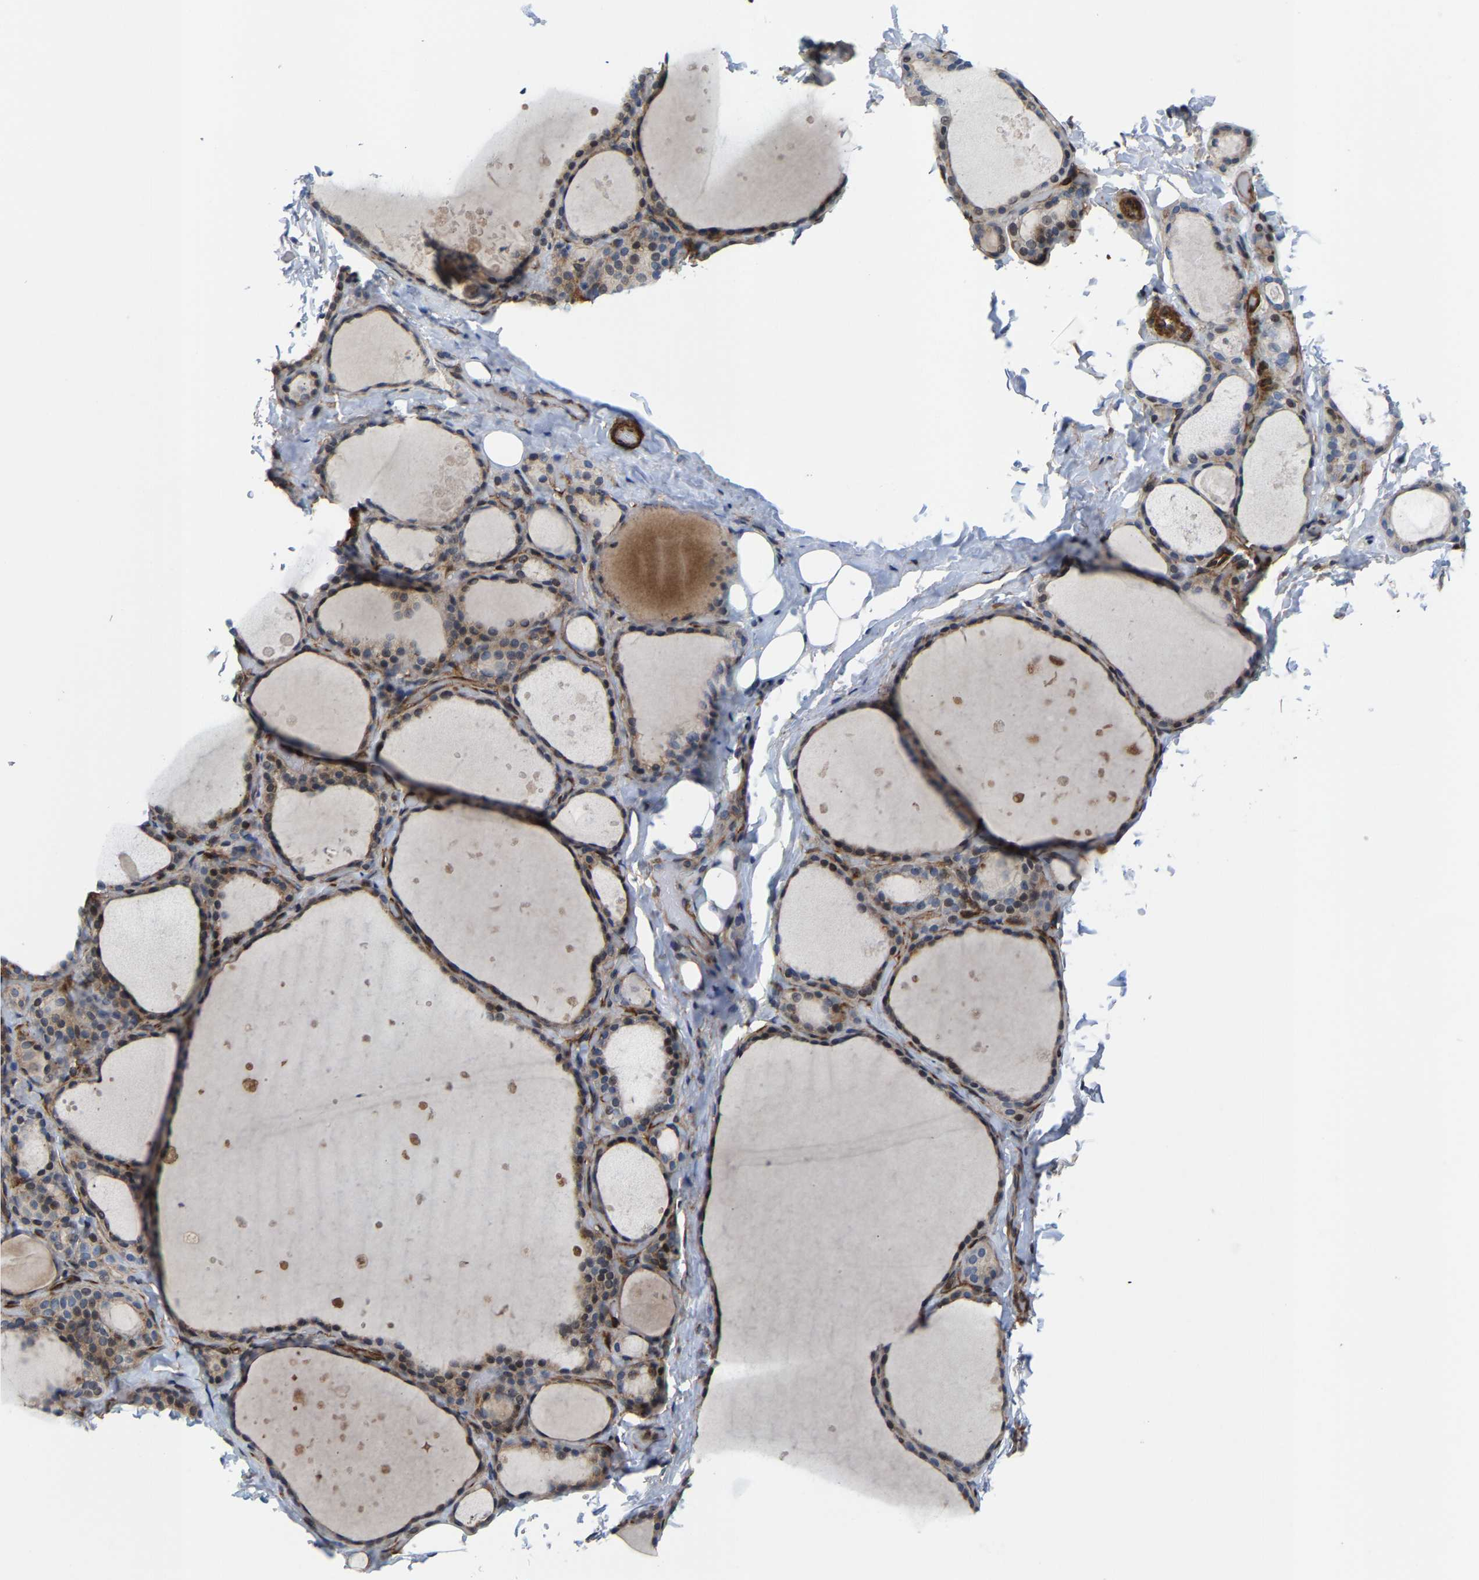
{"staining": {"intensity": "weak", "quantity": "25%-75%", "location": "cytoplasmic/membranous"}, "tissue": "thyroid gland", "cell_type": "Glandular cells", "image_type": "normal", "snomed": [{"axis": "morphology", "description": "Normal tissue, NOS"}, {"axis": "topography", "description": "Thyroid gland"}], "caption": "IHC (DAB (3,3'-diaminobenzidine)) staining of benign thyroid gland shows weak cytoplasmic/membranous protein expression in about 25%-75% of glandular cells.", "gene": "TGFB1I1", "patient": {"sex": "female", "age": 44}}